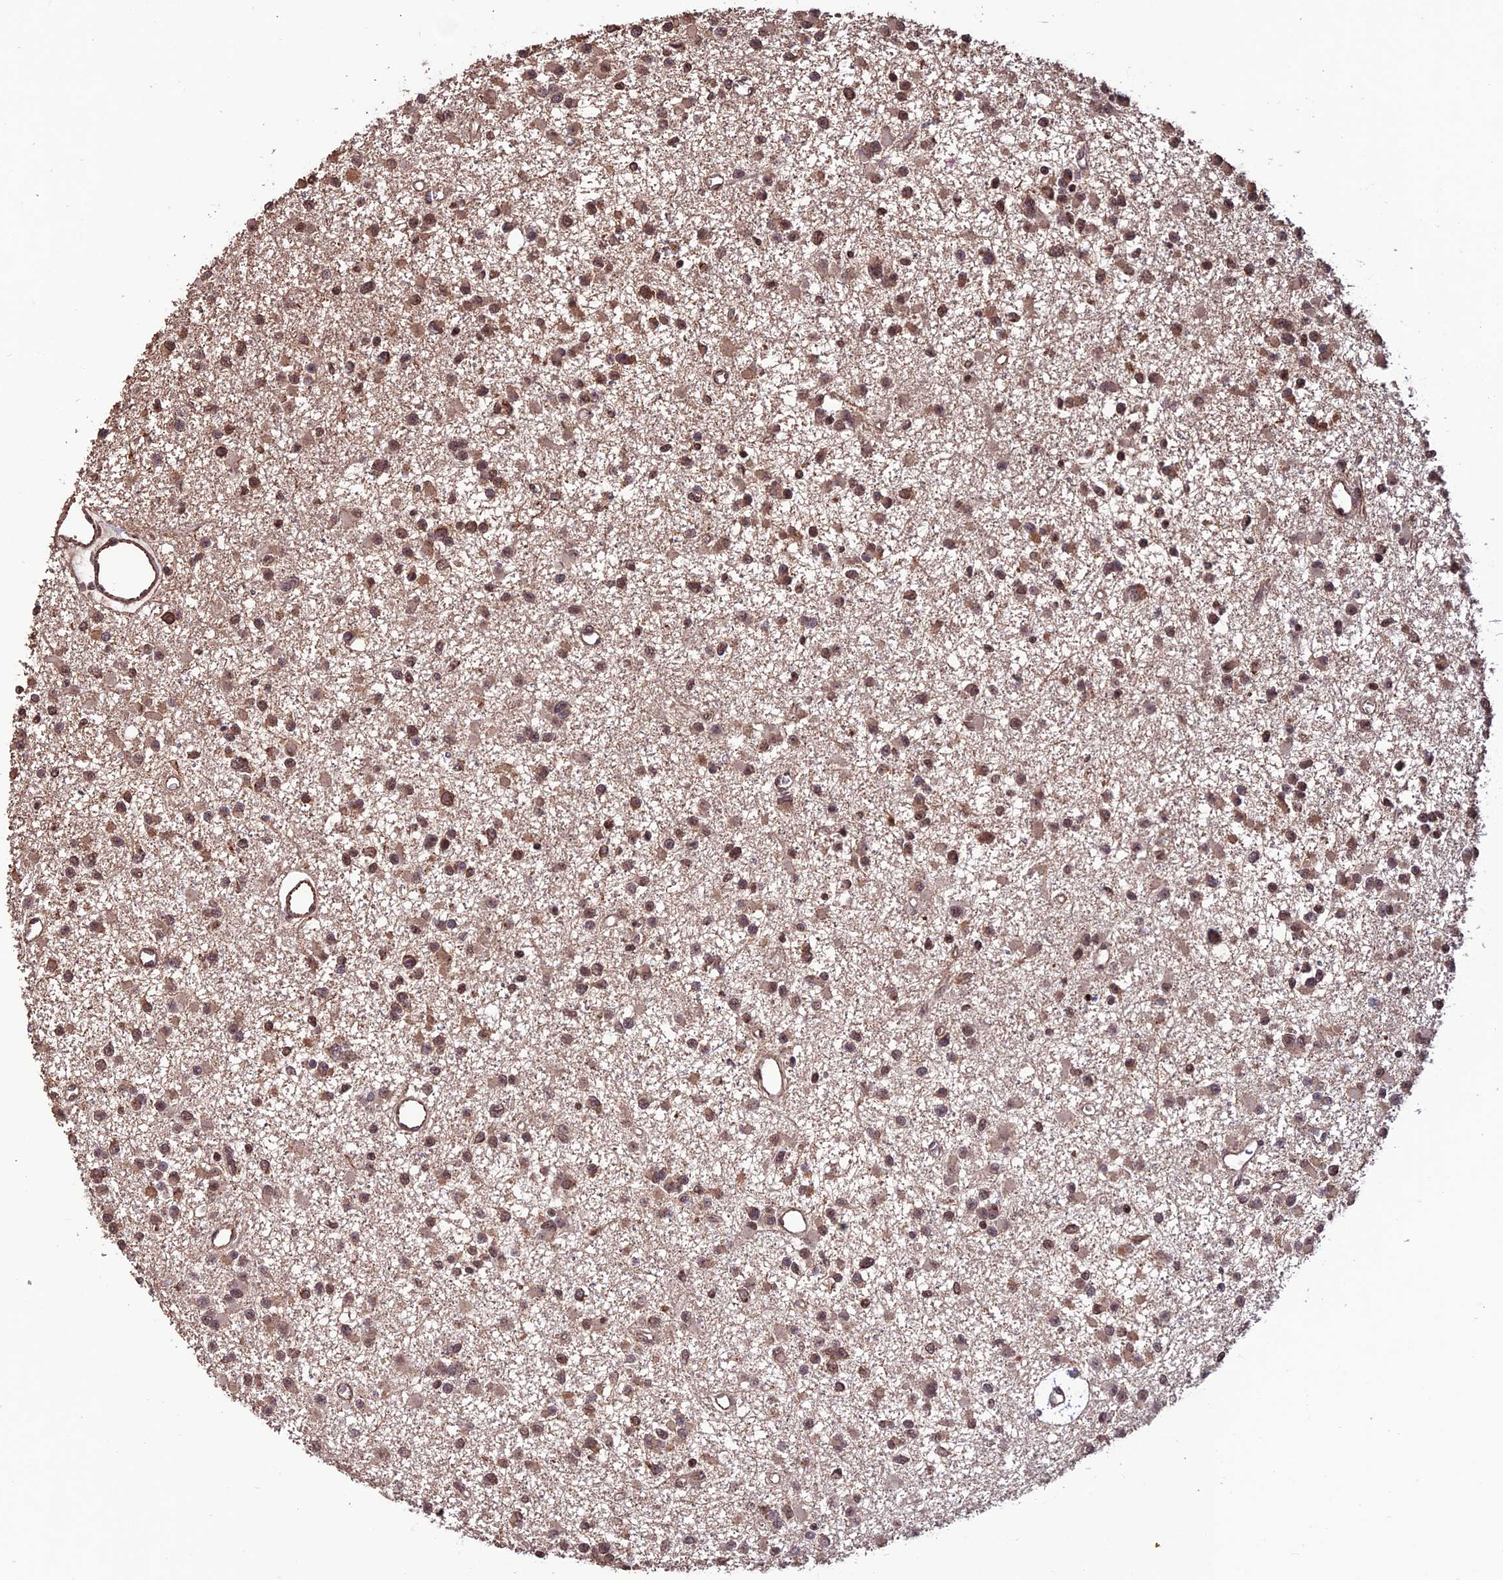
{"staining": {"intensity": "moderate", "quantity": ">75%", "location": "nuclear"}, "tissue": "glioma", "cell_type": "Tumor cells", "image_type": "cancer", "snomed": [{"axis": "morphology", "description": "Glioma, malignant, Low grade"}, {"axis": "topography", "description": "Brain"}], "caption": "A brown stain highlights moderate nuclear expression of a protein in glioma tumor cells.", "gene": "CABIN1", "patient": {"sex": "female", "age": 22}}